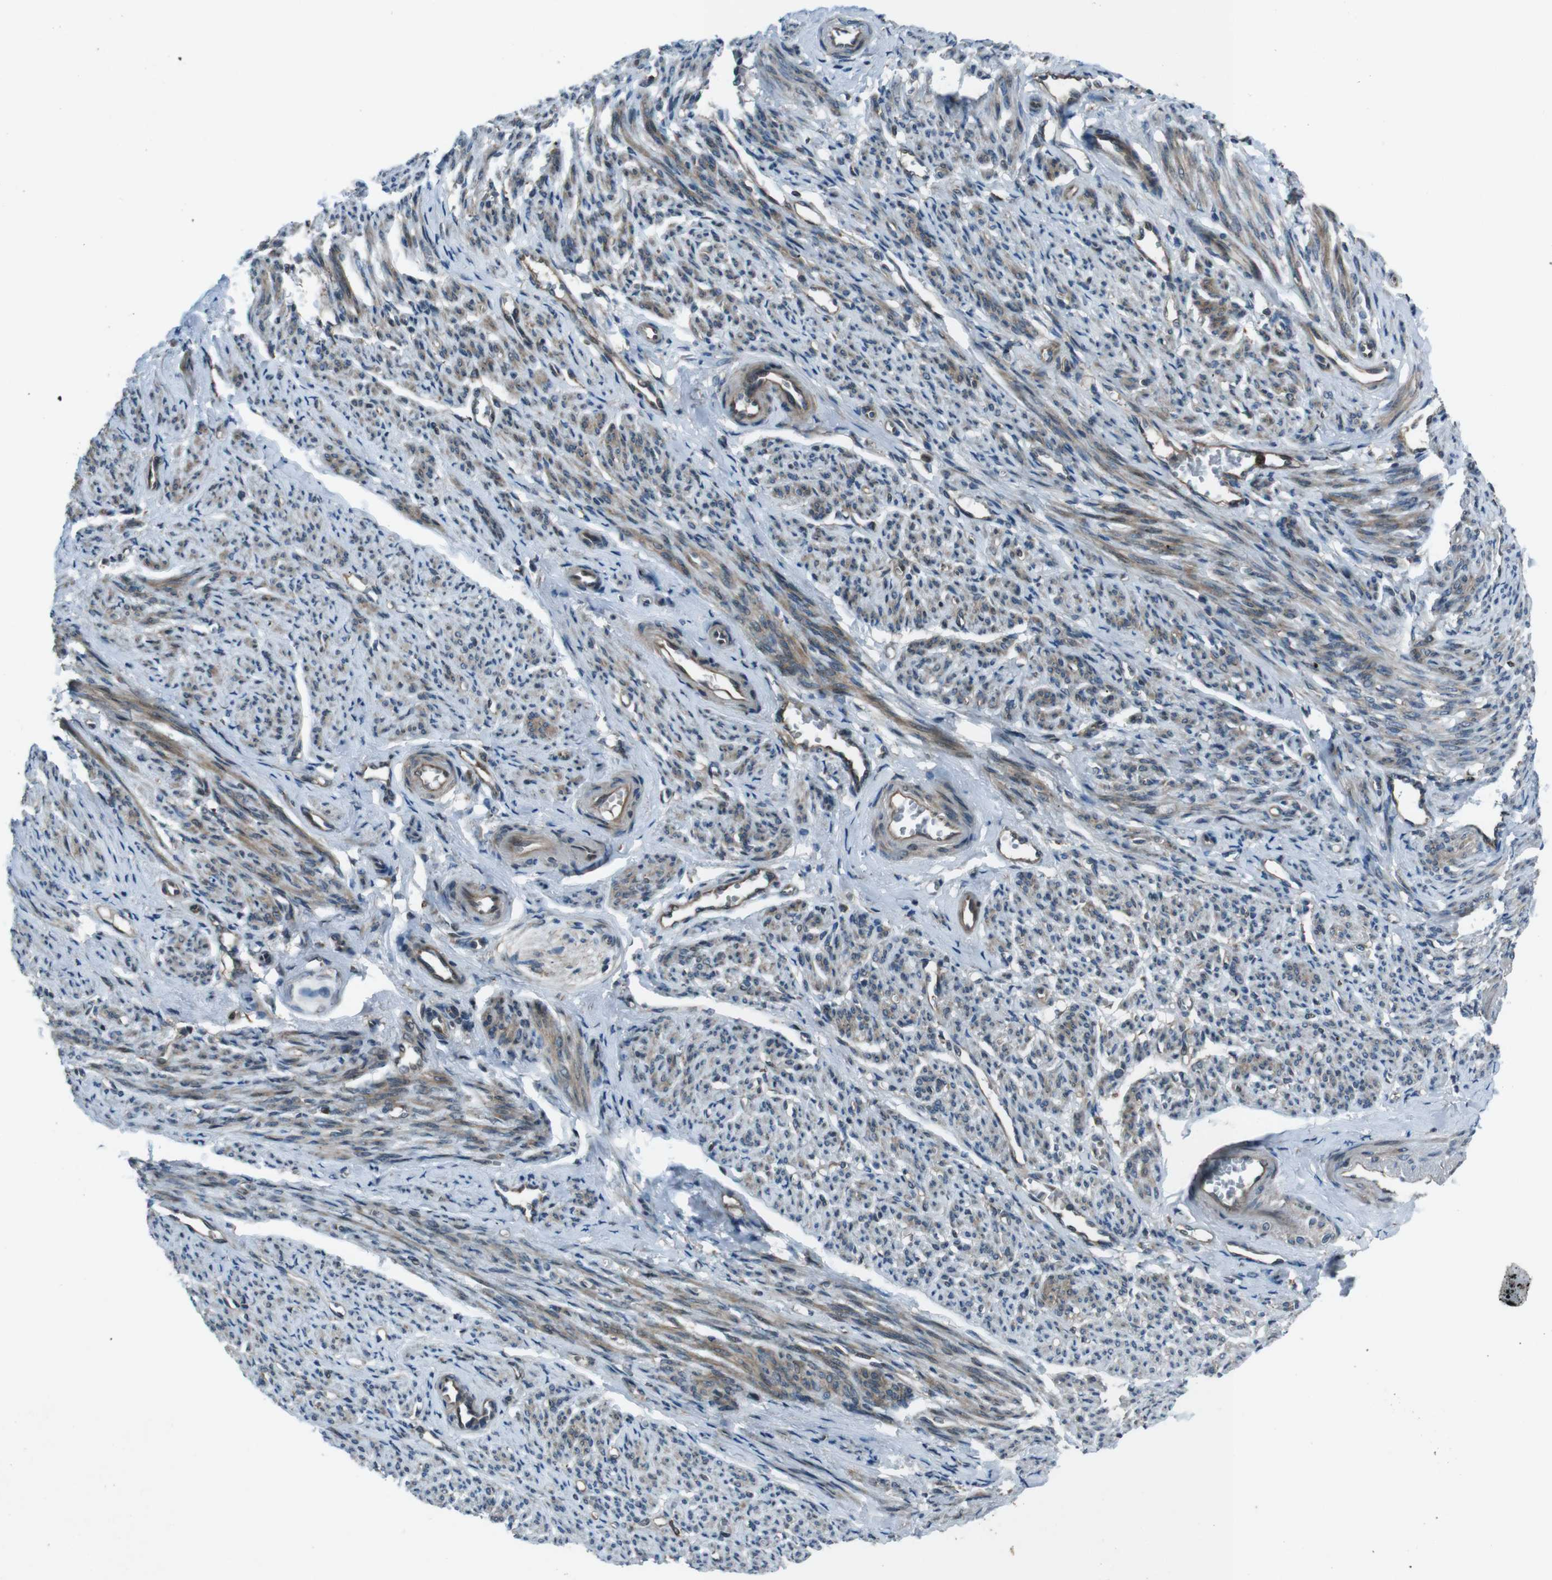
{"staining": {"intensity": "moderate", "quantity": "25%-75%", "location": "cytoplasmic/membranous"}, "tissue": "smooth muscle", "cell_type": "Smooth muscle cells", "image_type": "normal", "snomed": [{"axis": "morphology", "description": "Normal tissue, NOS"}, {"axis": "topography", "description": "Smooth muscle"}], "caption": "Smooth muscle cells show moderate cytoplasmic/membranous staining in approximately 25%-75% of cells in normal smooth muscle. Ihc stains the protein in brown and the nuclei are stained blue.", "gene": "SLC27A4", "patient": {"sex": "female", "age": 65}}